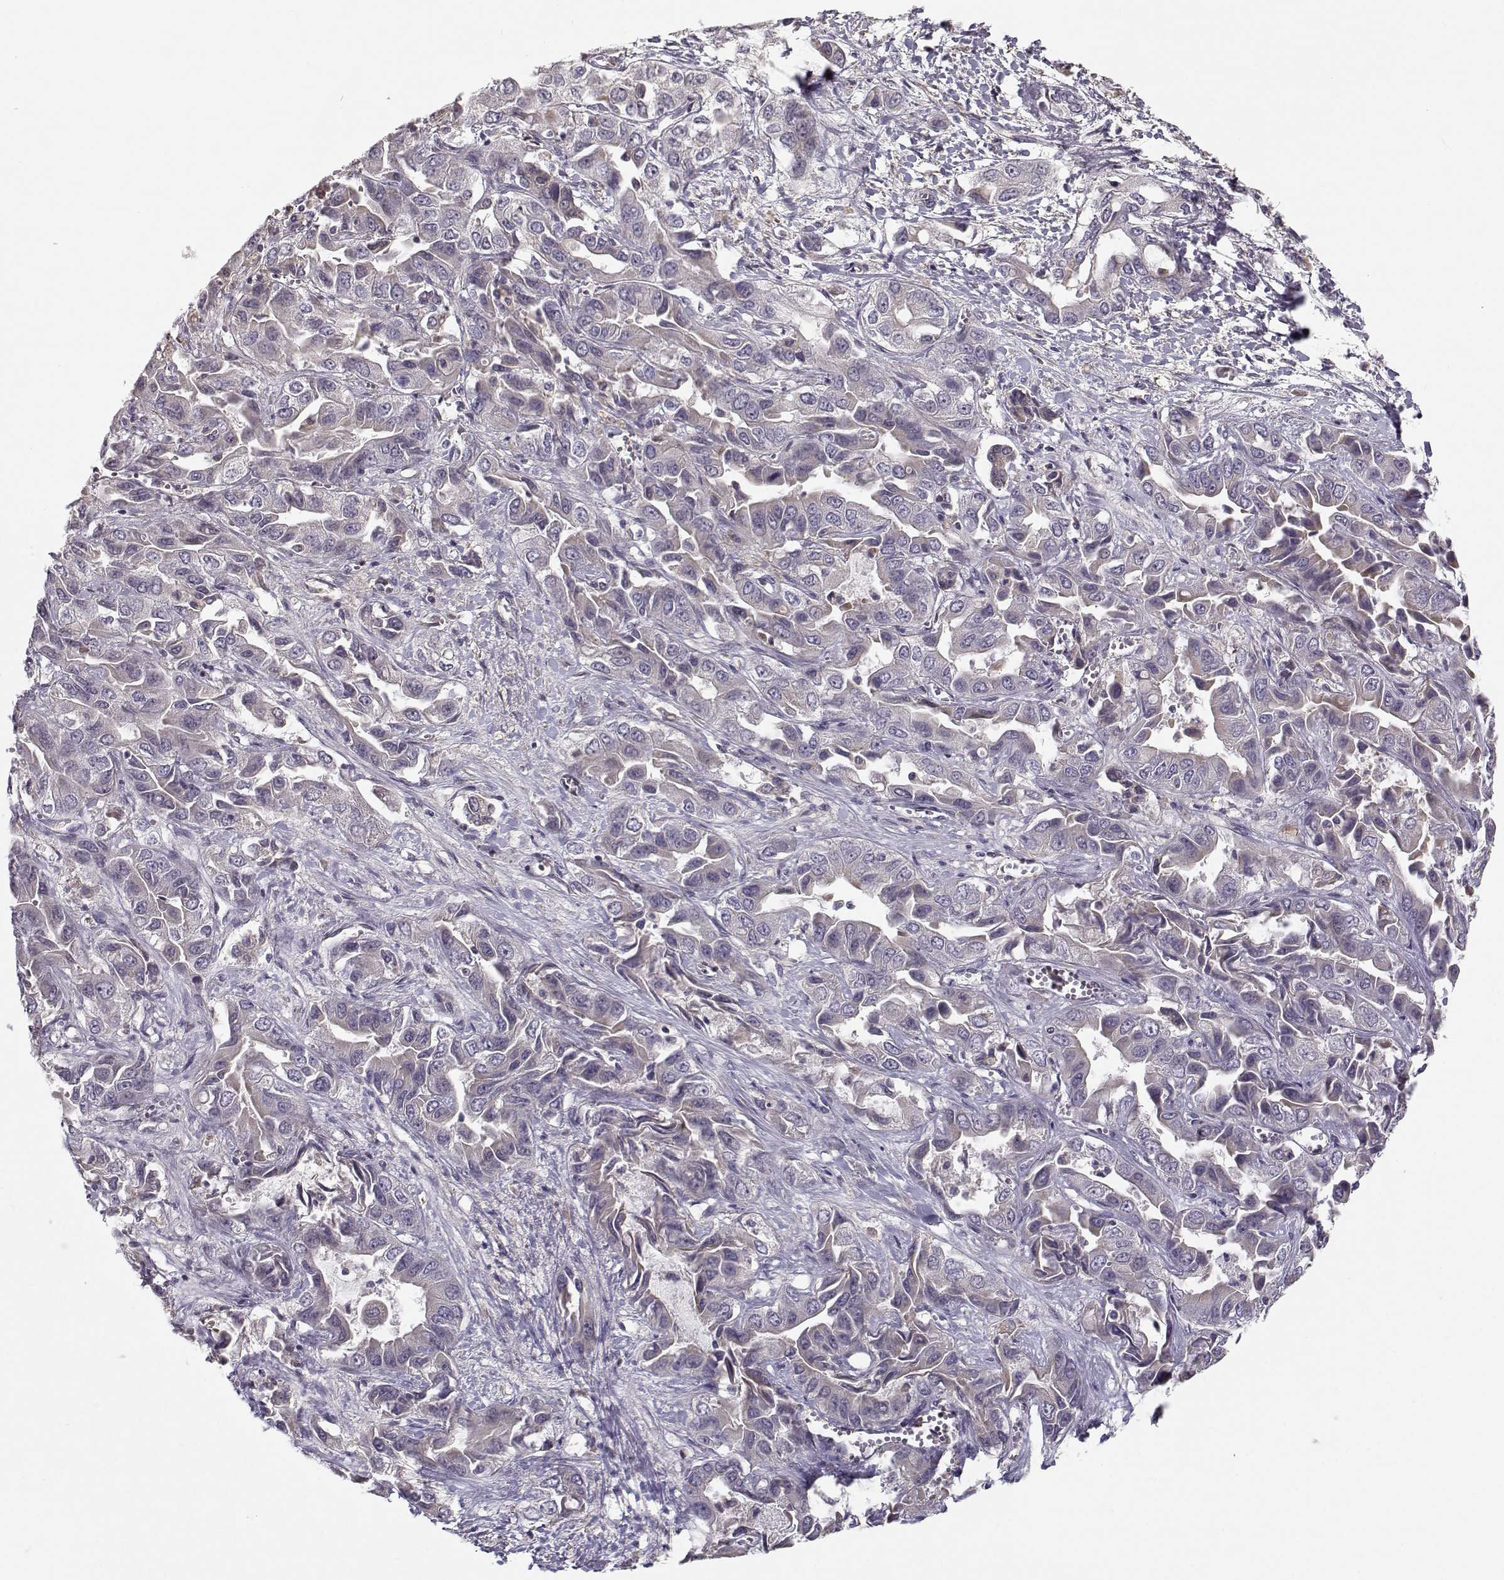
{"staining": {"intensity": "weak", "quantity": "<25%", "location": "cytoplasmic/membranous"}, "tissue": "liver cancer", "cell_type": "Tumor cells", "image_type": "cancer", "snomed": [{"axis": "morphology", "description": "Cholangiocarcinoma"}, {"axis": "topography", "description": "Liver"}], "caption": "Immunohistochemistry (IHC) micrograph of neoplastic tissue: liver cancer stained with DAB (3,3'-diaminobenzidine) shows no significant protein staining in tumor cells.", "gene": "ENTPD8", "patient": {"sex": "female", "age": 52}}